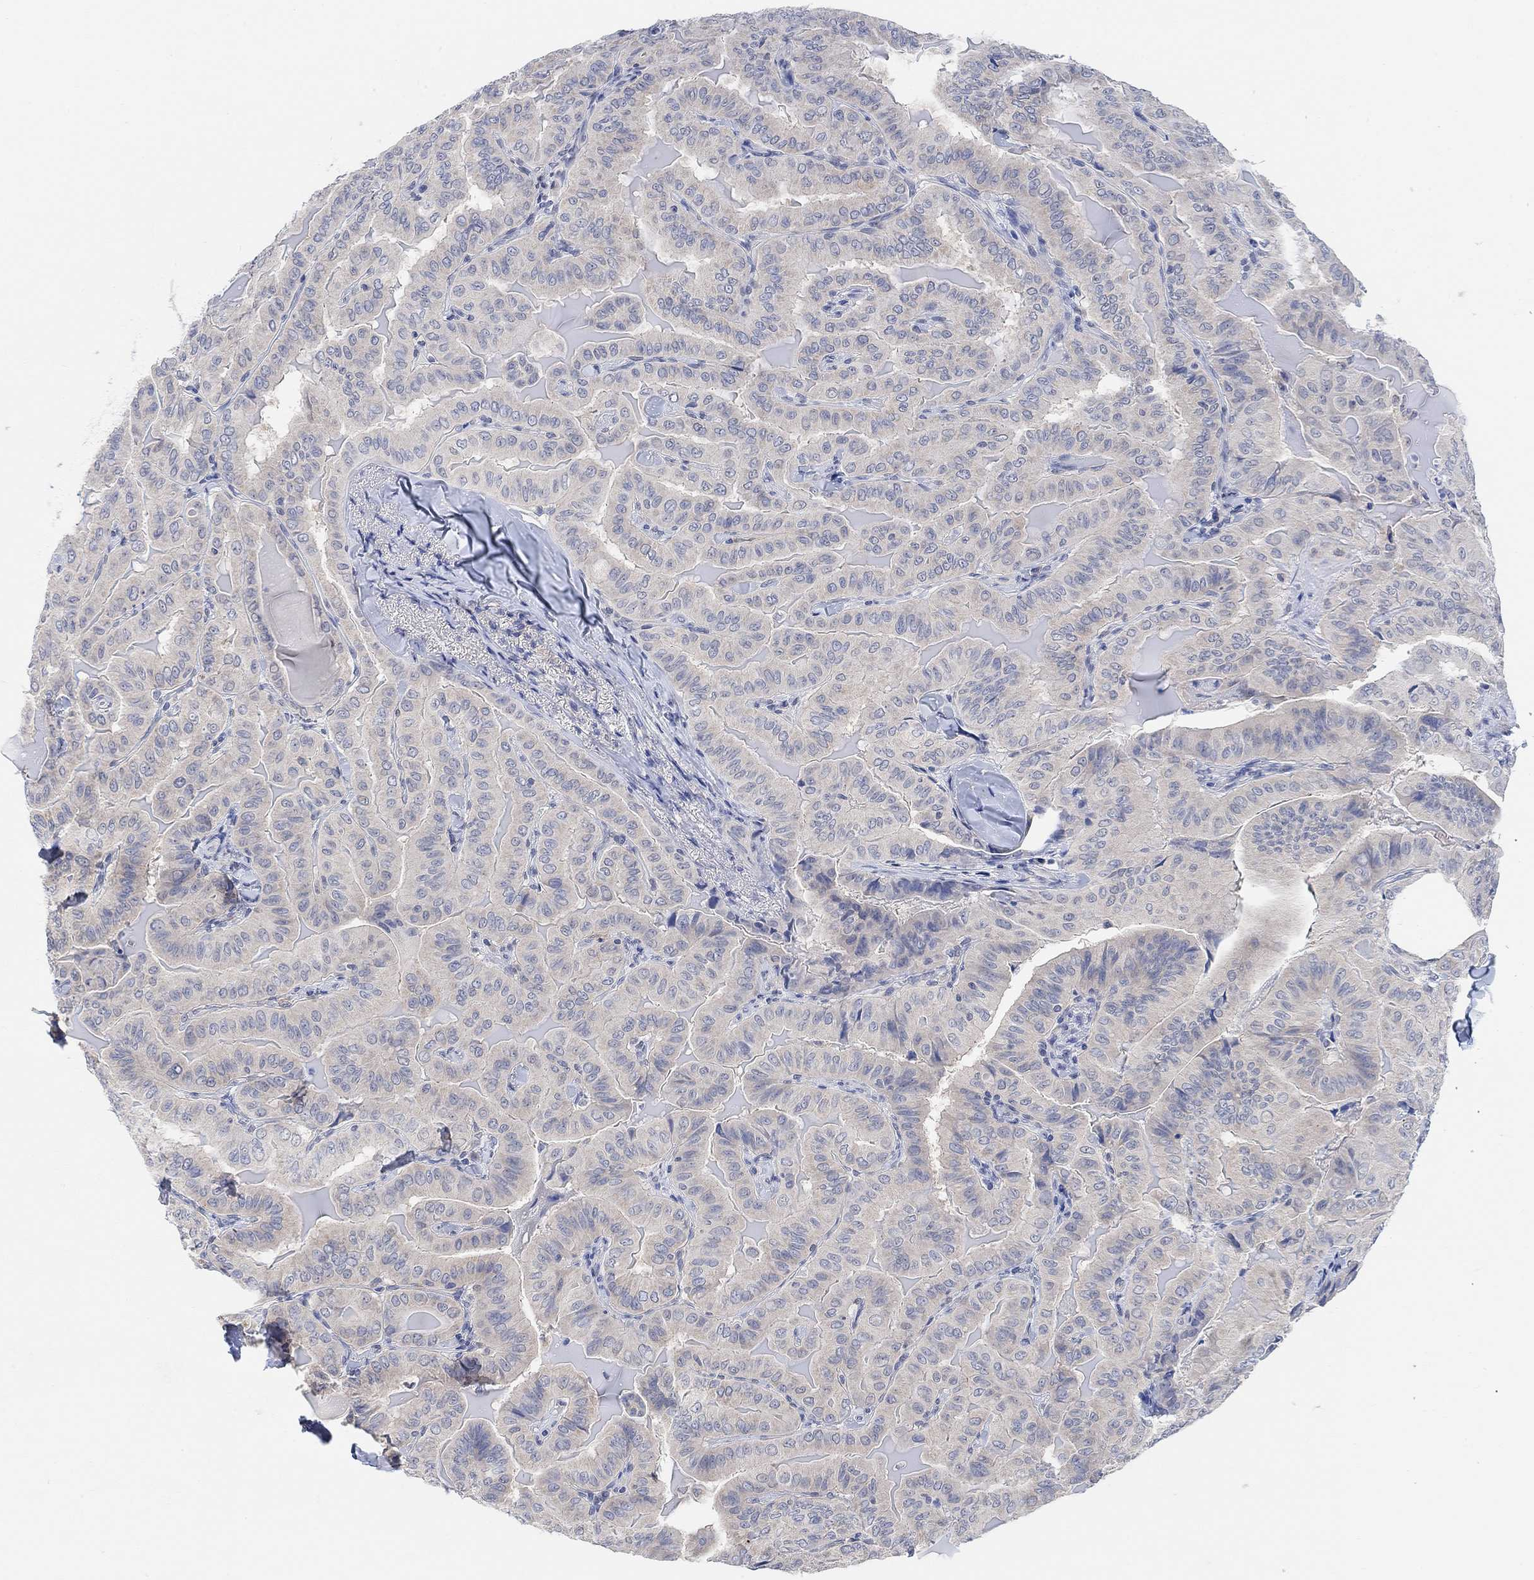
{"staining": {"intensity": "negative", "quantity": "none", "location": "none"}, "tissue": "thyroid cancer", "cell_type": "Tumor cells", "image_type": "cancer", "snomed": [{"axis": "morphology", "description": "Papillary adenocarcinoma, NOS"}, {"axis": "topography", "description": "Thyroid gland"}], "caption": "An immunohistochemistry (IHC) histopathology image of thyroid papillary adenocarcinoma is shown. There is no staining in tumor cells of thyroid papillary adenocarcinoma.", "gene": "RIMS1", "patient": {"sex": "female", "age": 68}}